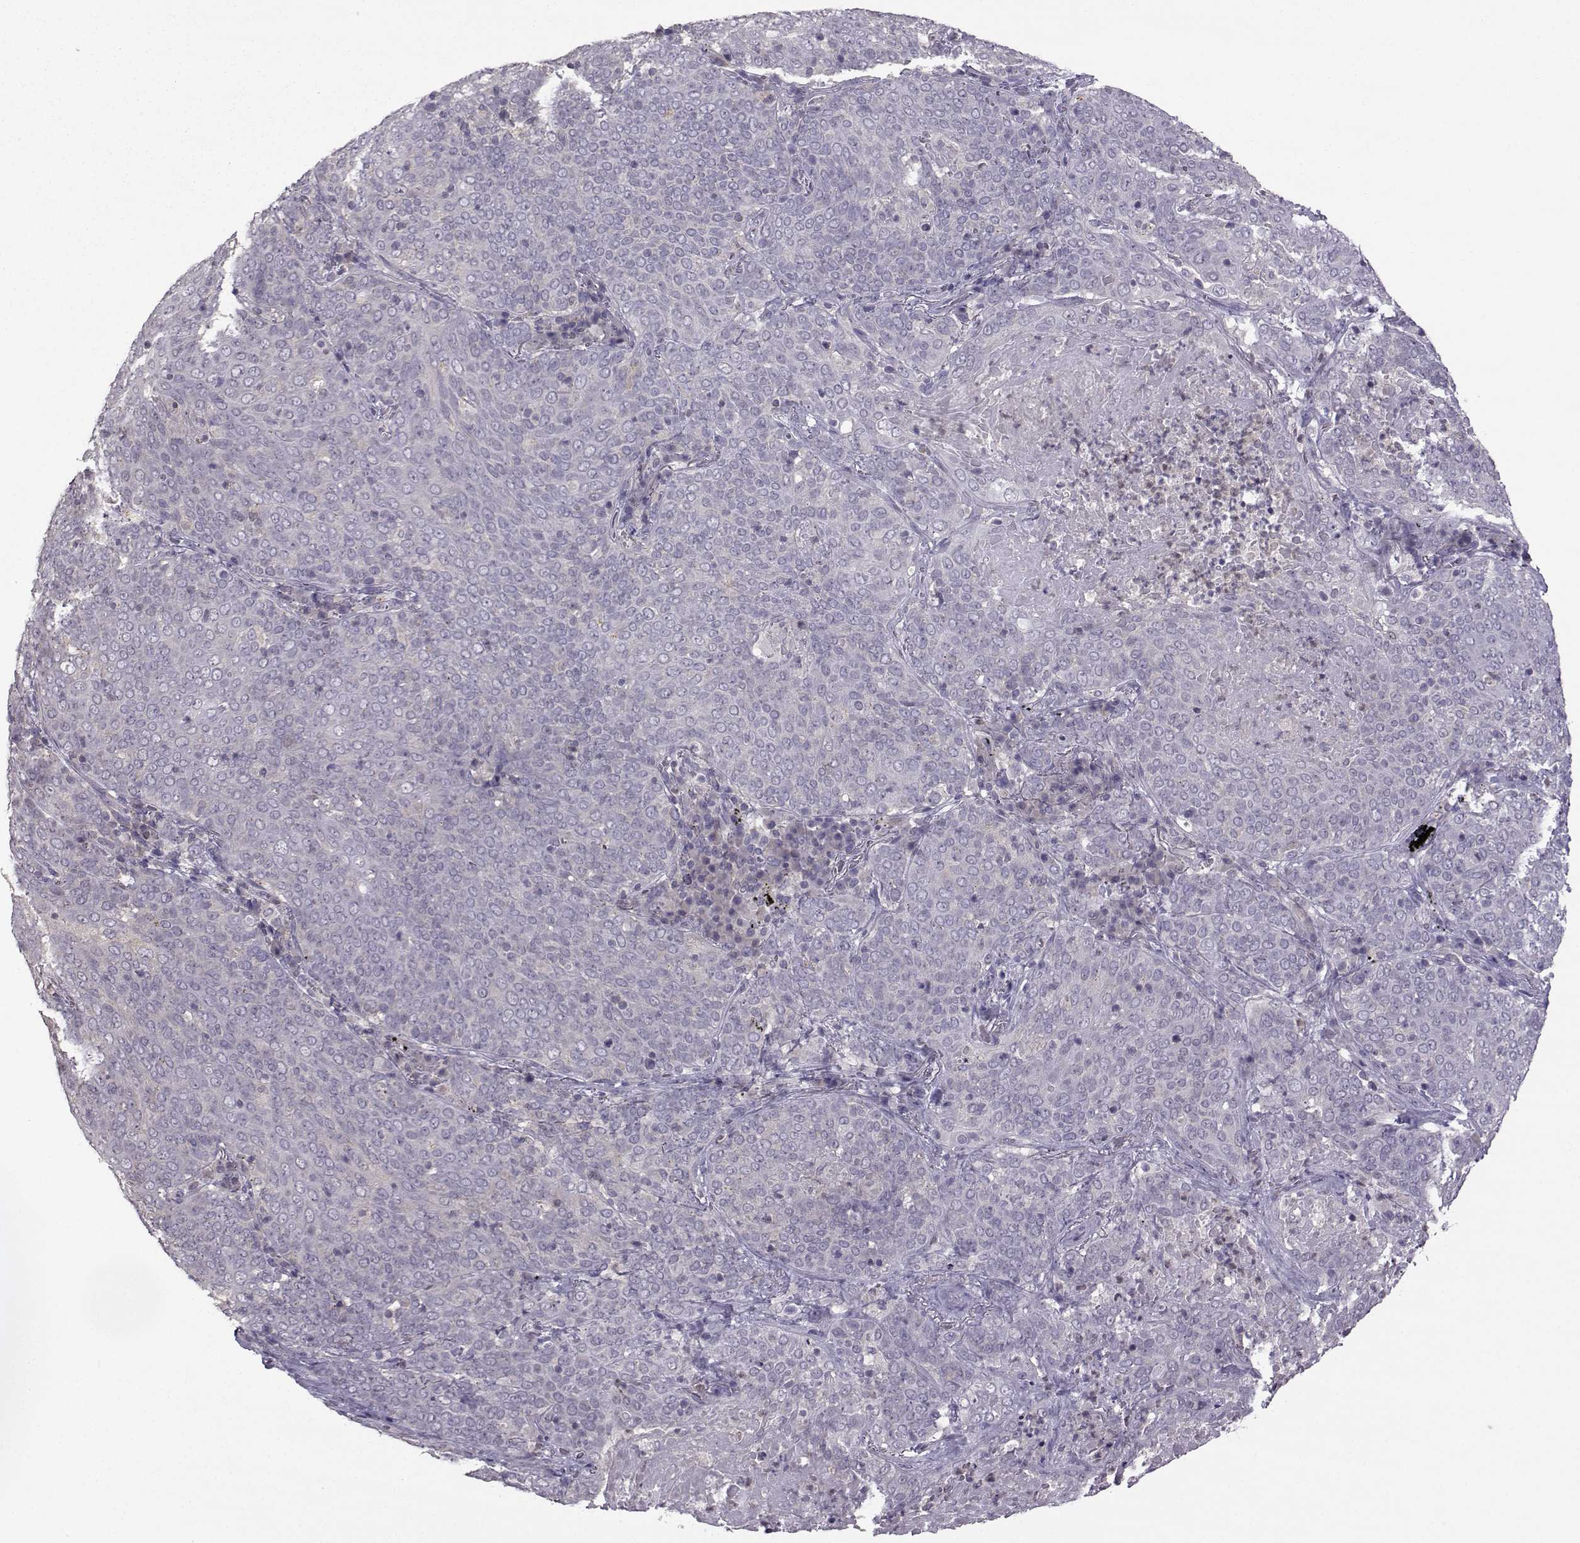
{"staining": {"intensity": "negative", "quantity": "none", "location": "none"}, "tissue": "lung cancer", "cell_type": "Tumor cells", "image_type": "cancer", "snomed": [{"axis": "morphology", "description": "Squamous cell carcinoma, NOS"}, {"axis": "topography", "description": "Lung"}], "caption": "Histopathology image shows no significant protein expression in tumor cells of lung cancer (squamous cell carcinoma). Nuclei are stained in blue.", "gene": "FCAMR", "patient": {"sex": "male", "age": 82}}